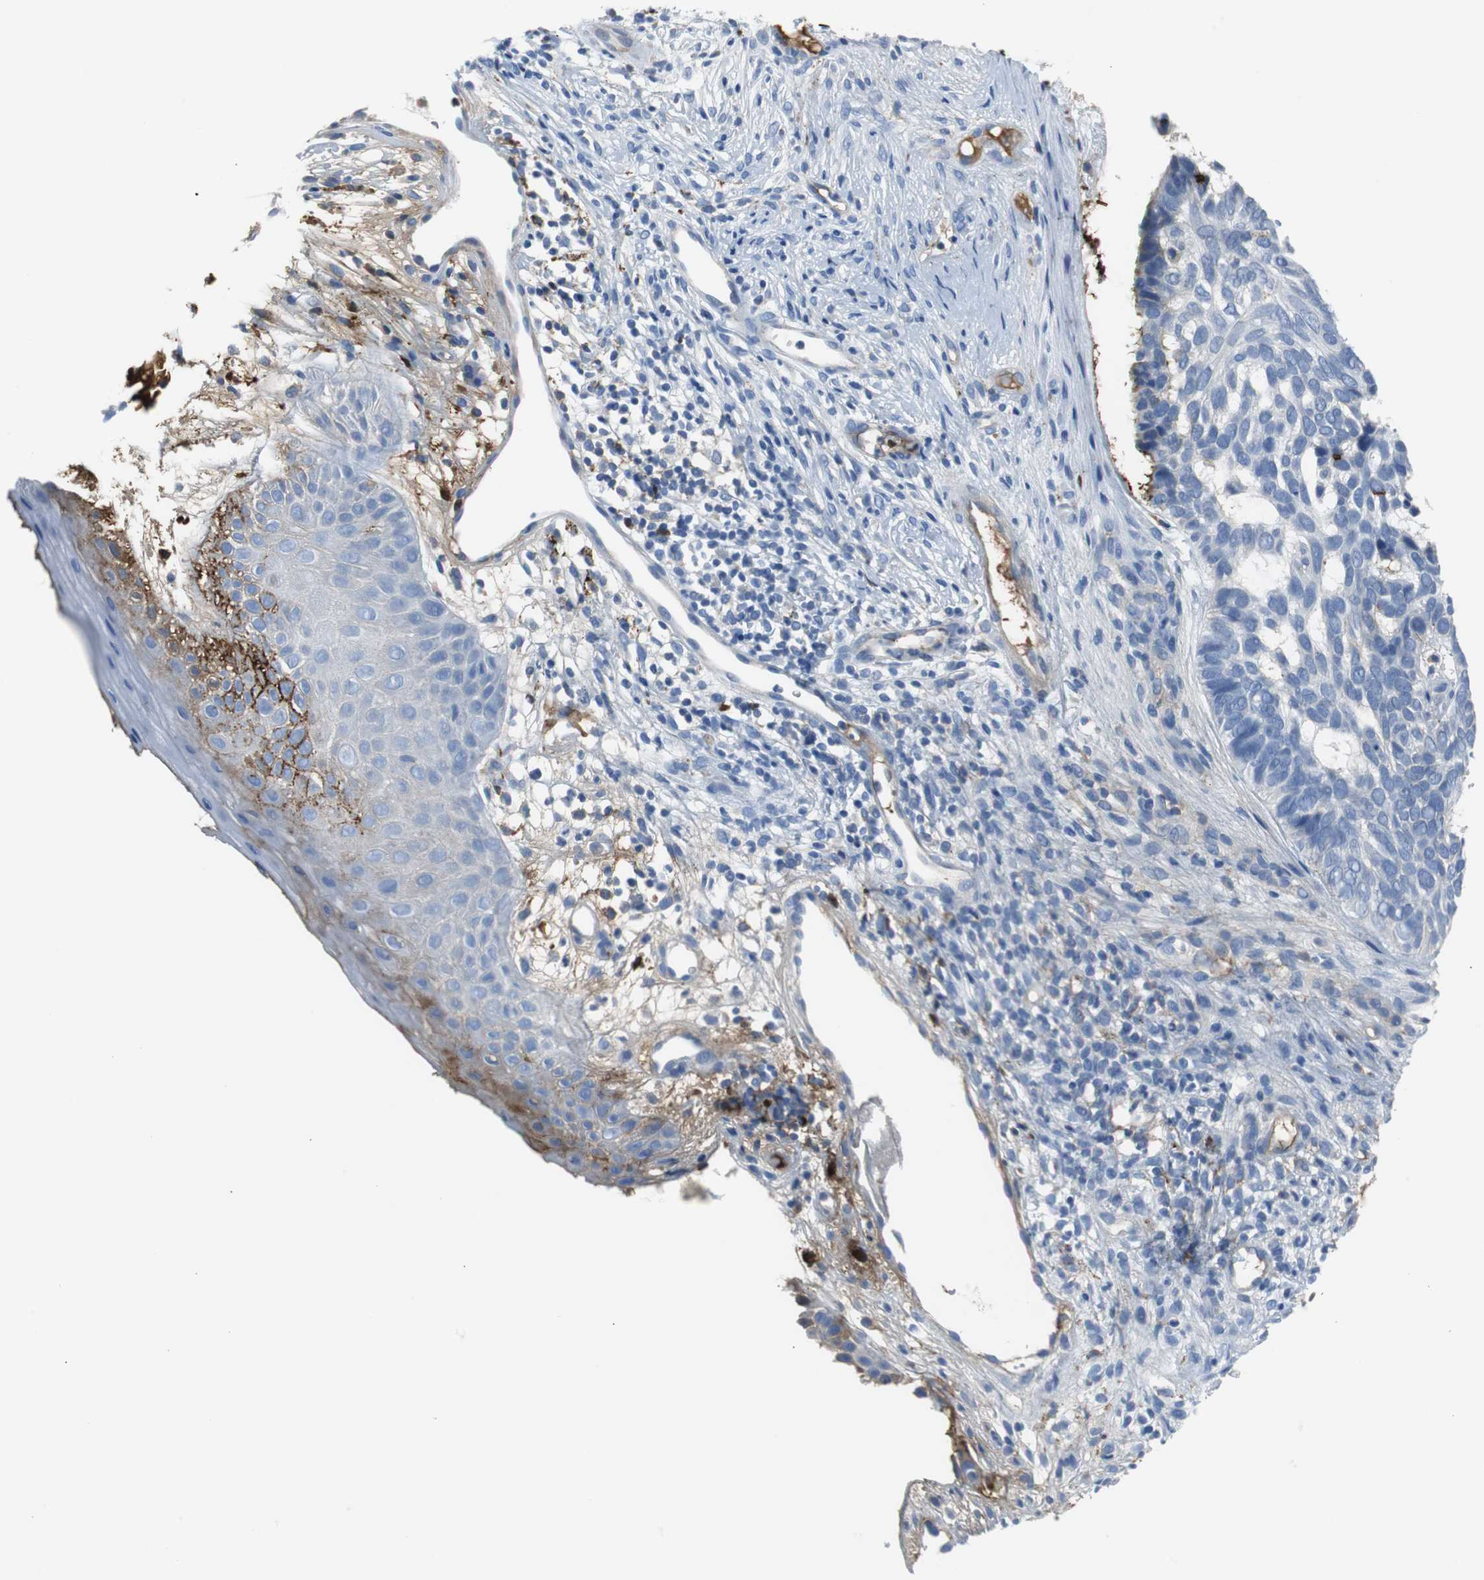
{"staining": {"intensity": "negative", "quantity": "none", "location": "none"}, "tissue": "skin cancer", "cell_type": "Tumor cells", "image_type": "cancer", "snomed": [{"axis": "morphology", "description": "Basal cell carcinoma"}, {"axis": "topography", "description": "Skin"}], "caption": "Immunohistochemical staining of skin cancer (basal cell carcinoma) demonstrates no significant staining in tumor cells. (DAB IHC, high magnification).", "gene": "APCS", "patient": {"sex": "male", "age": 87}}